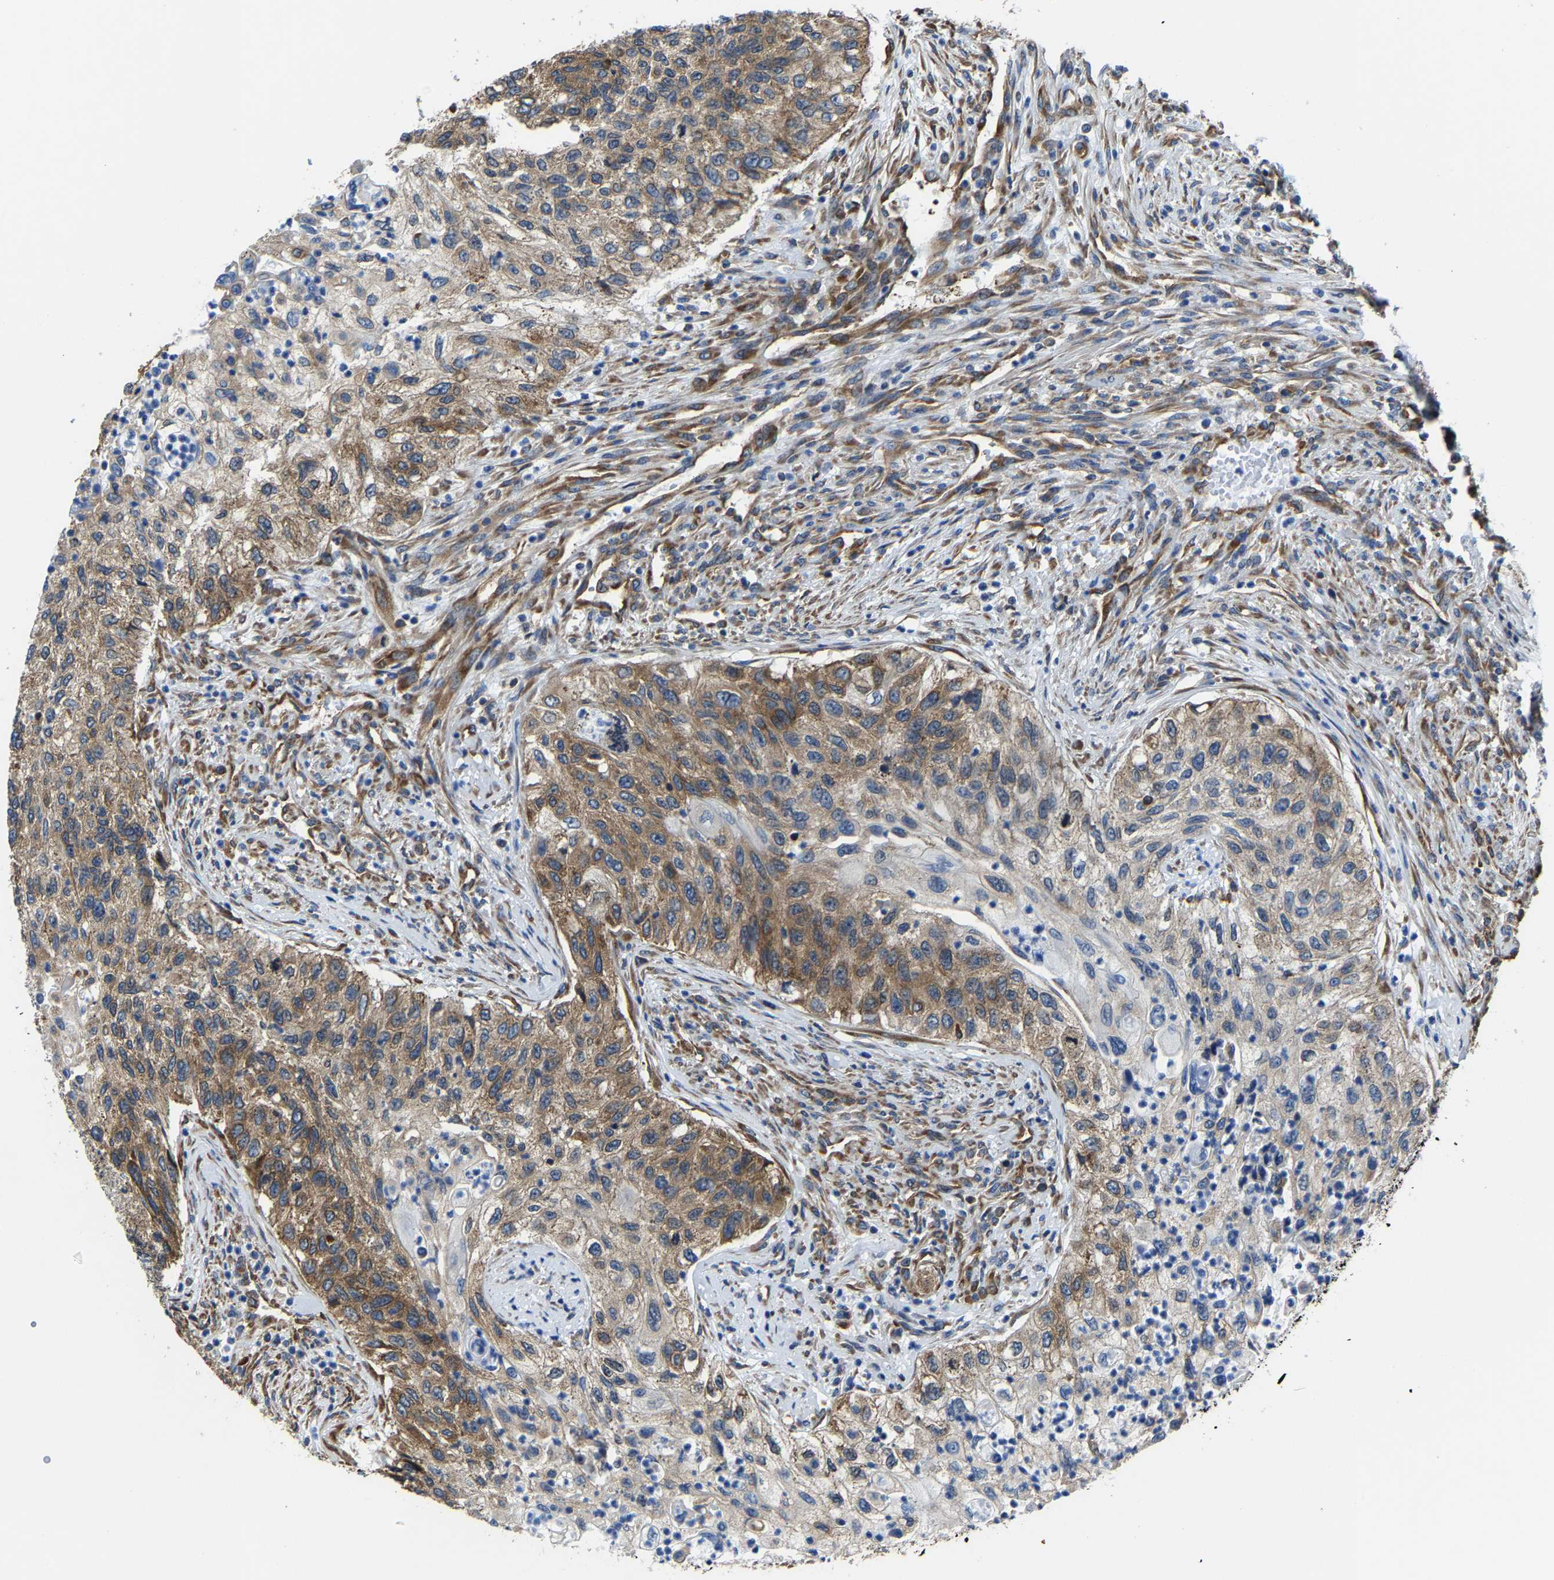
{"staining": {"intensity": "moderate", "quantity": ">75%", "location": "cytoplasmic/membranous"}, "tissue": "urothelial cancer", "cell_type": "Tumor cells", "image_type": "cancer", "snomed": [{"axis": "morphology", "description": "Urothelial carcinoma, High grade"}, {"axis": "topography", "description": "Urinary bladder"}], "caption": "Immunohistochemistry (IHC) staining of urothelial carcinoma (high-grade), which demonstrates medium levels of moderate cytoplasmic/membranous staining in approximately >75% of tumor cells indicating moderate cytoplasmic/membranous protein positivity. The staining was performed using DAB (3,3'-diaminobenzidine) (brown) for protein detection and nuclei were counterstained in hematoxylin (blue).", "gene": "G3BP2", "patient": {"sex": "female", "age": 60}}